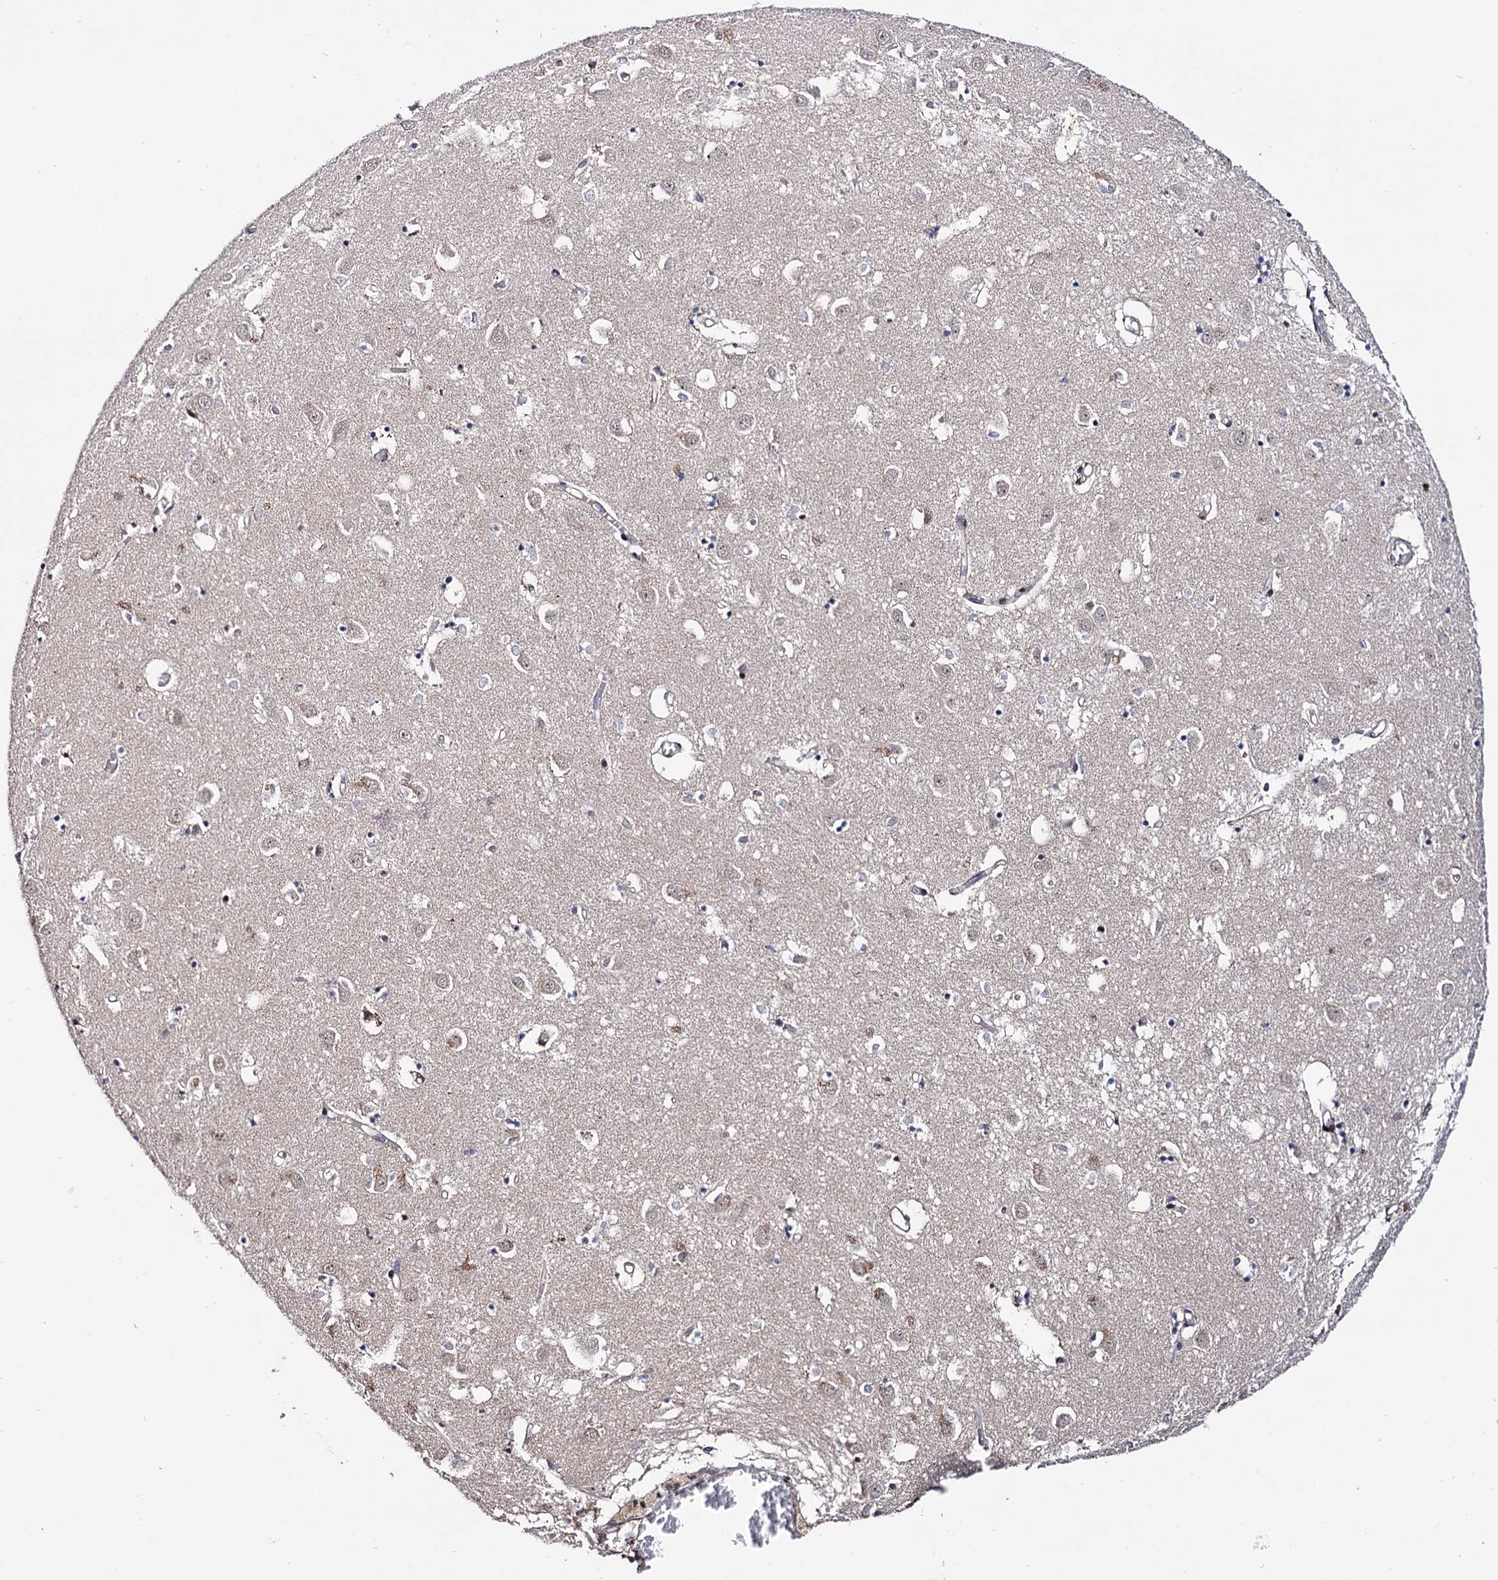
{"staining": {"intensity": "negative", "quantity": "none", "location": "none"}, "tissue": "caudate", "cell_type": "Glial cells", "image_type": "normal", "snomed": [{"axis": "morphology", "description": "Normal tissue, NOS"}, {"axis": "topography", "description": "Lateral ventricle wall"}], "caption": "Immunohistochemical staining of normal caudate shows no significant expression in glial cells. (DAB IHC with hematoxylin counter stain).", "gene": "MICAL2", "patient": {"sex": "male", "age": 70}}